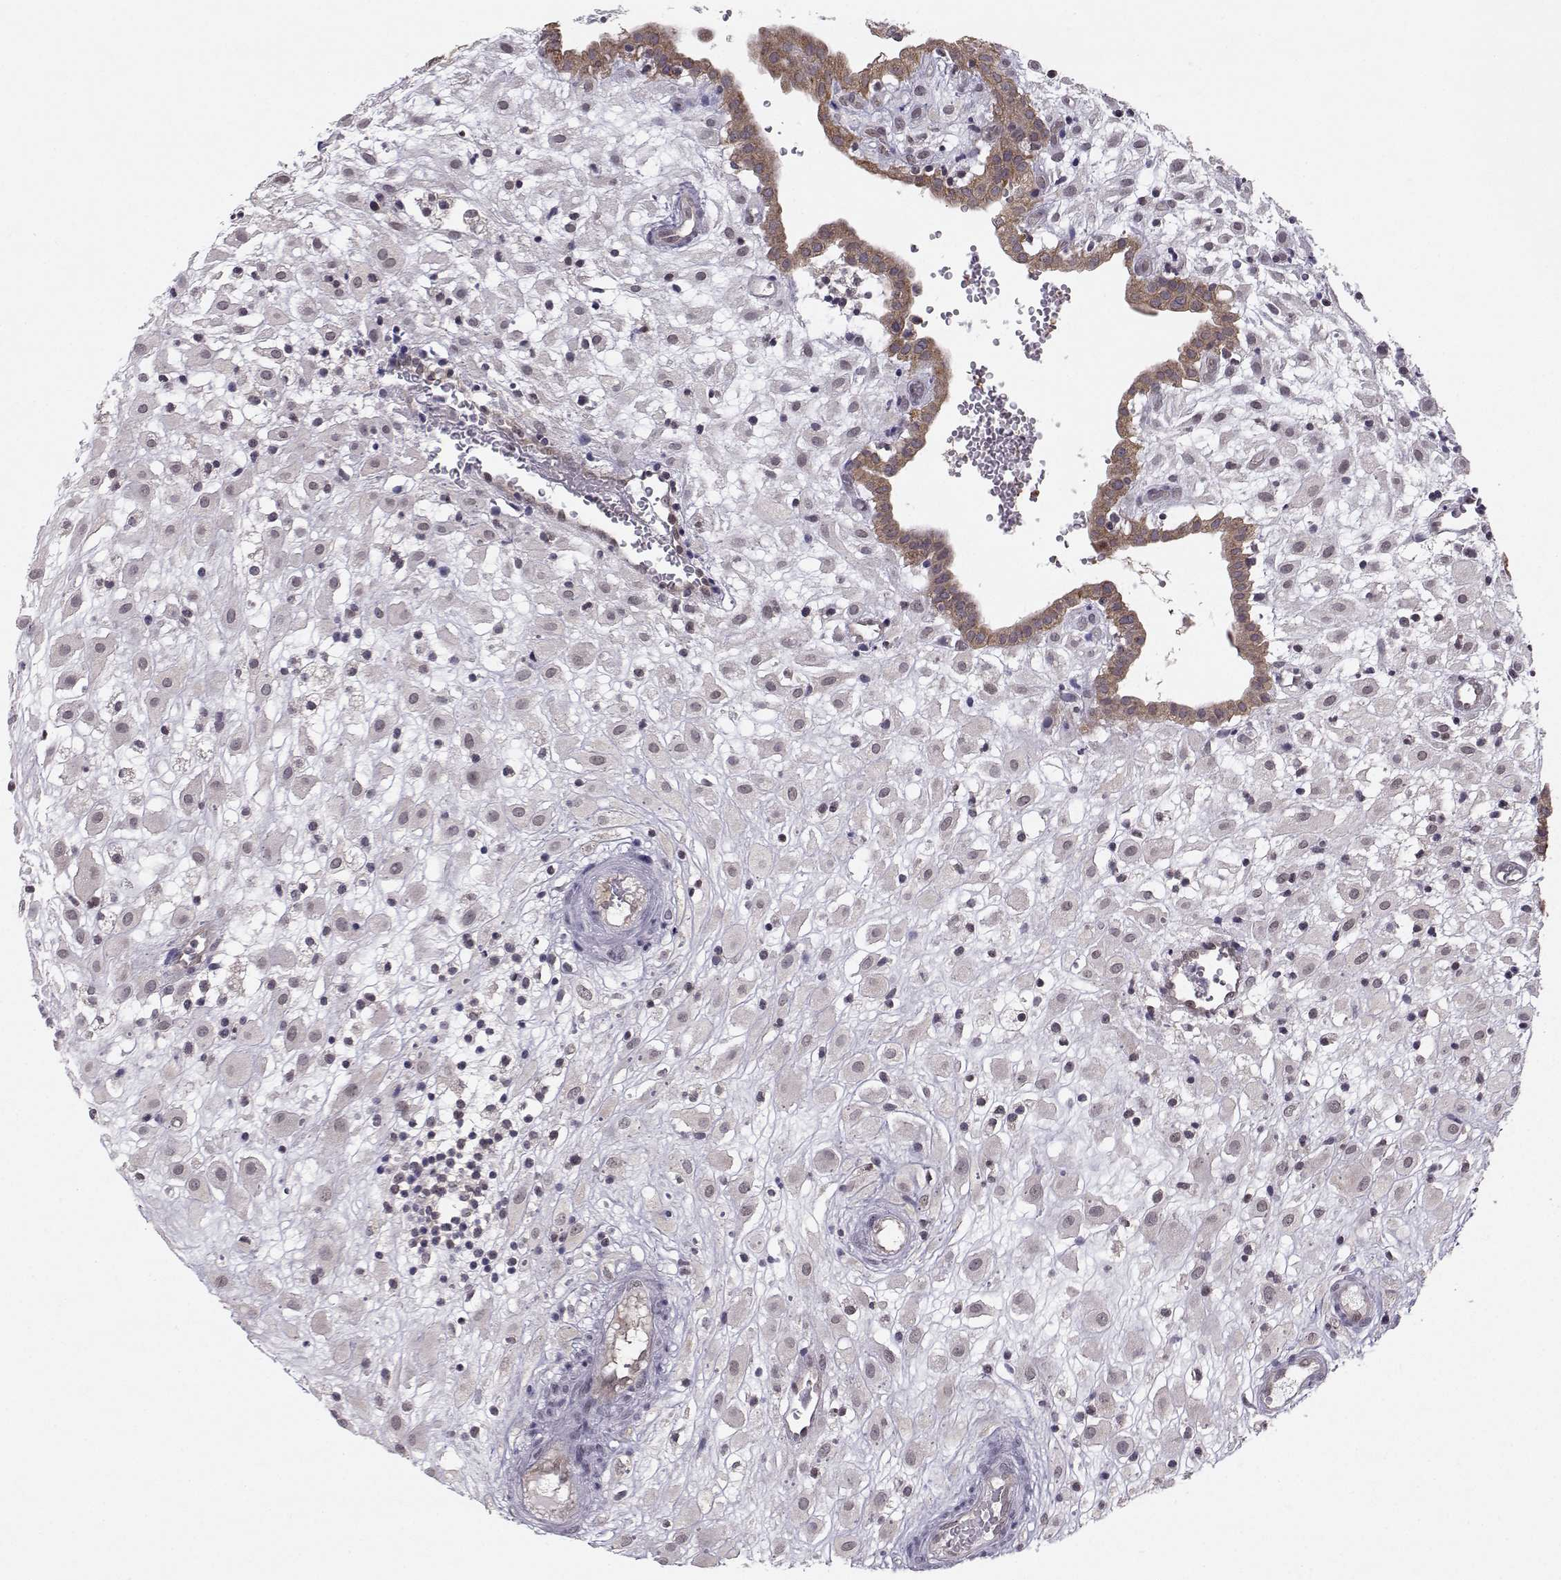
{"staining": {"intensity": "negative", "quantity": "none", "location": "none"}, "tissue": "placenta", "cell_type": "Decidual cells", "image_type": "normal", "snomed": [{"axis": "morphology", "description": "Normal tissue, NOS"}, {"axis": "topography", "description": "Placenta"}], "caption": "High magnification brightfield microscopy of normal placenta stained with DAB (3,3'-diaminobenzidine) (brown) and counterstained with hematoxylin (blue): decidual cells show no significant expression. (Stains: DAB IHC with hematoxylin counter stain, Microscopy: brightfield microscopy at high magnification).", "gene": "KIF13B", "patient": {"sex": "female", "age": 24}}